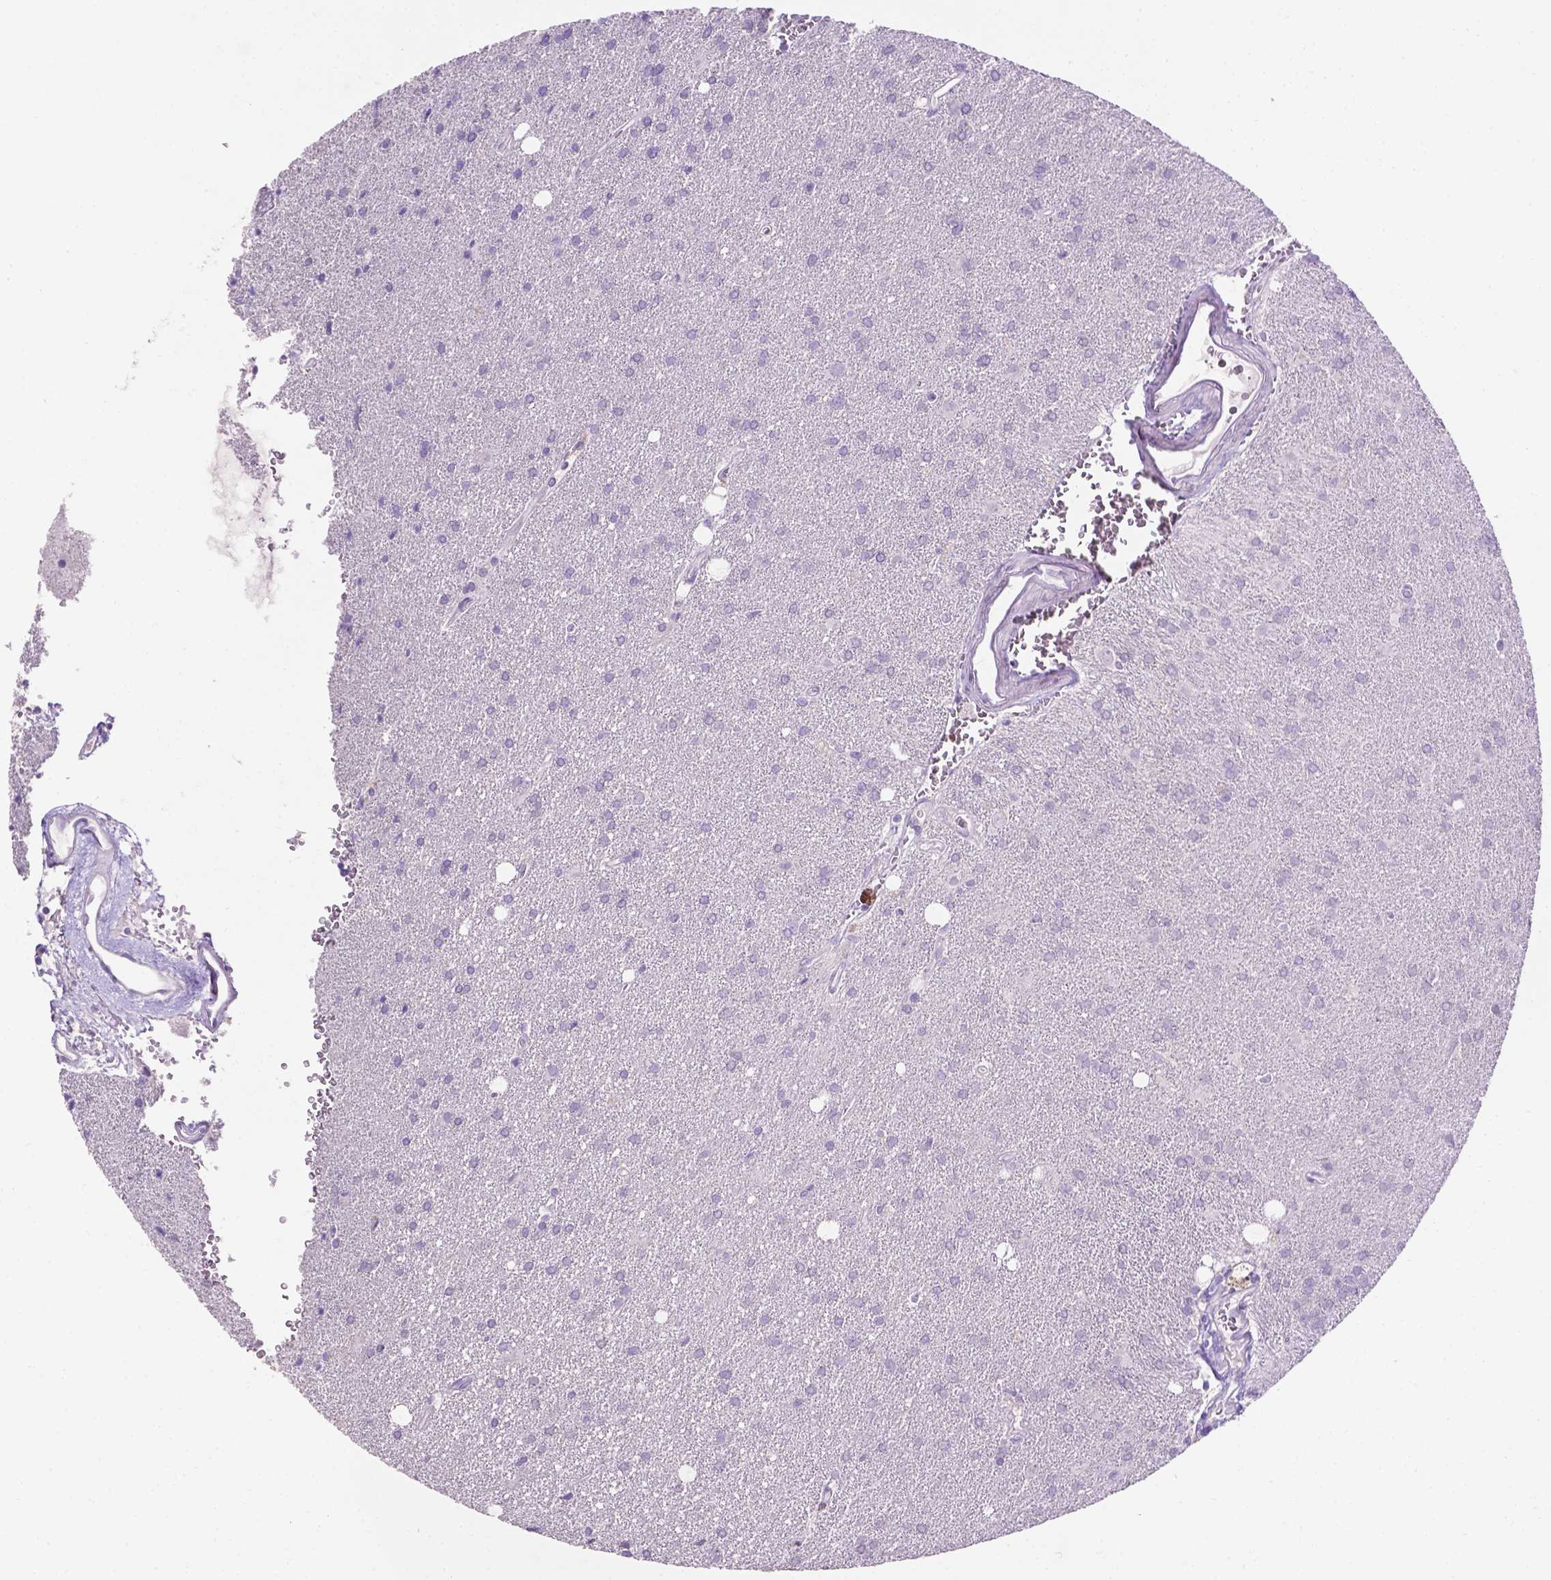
{"staining": {"intensity": "negative", "quantity": "none", "location": "none"}, "tissue": "glioma", "cell_type": "Tumor cells", "image_type": "cancer", "snomed": [{"axis": "morphology", "description": "Glioma, malignant, Low grade"}, {"axis": "topography", "description": "Brain"}], "caption": "Immunohistochemistry (IHC) image of neoplastic tissue: glioma stained with DAB (3,3'-diaminobenzidine) demonstrates no significant protein positivity in tumor cells. Brightfield microscopy of IHC stained with DAB (brown) and hematoxylin (blue), captured at high magnification.", "gene": "TACSTD2", "patient": {"sex": "male", "age": 58}}